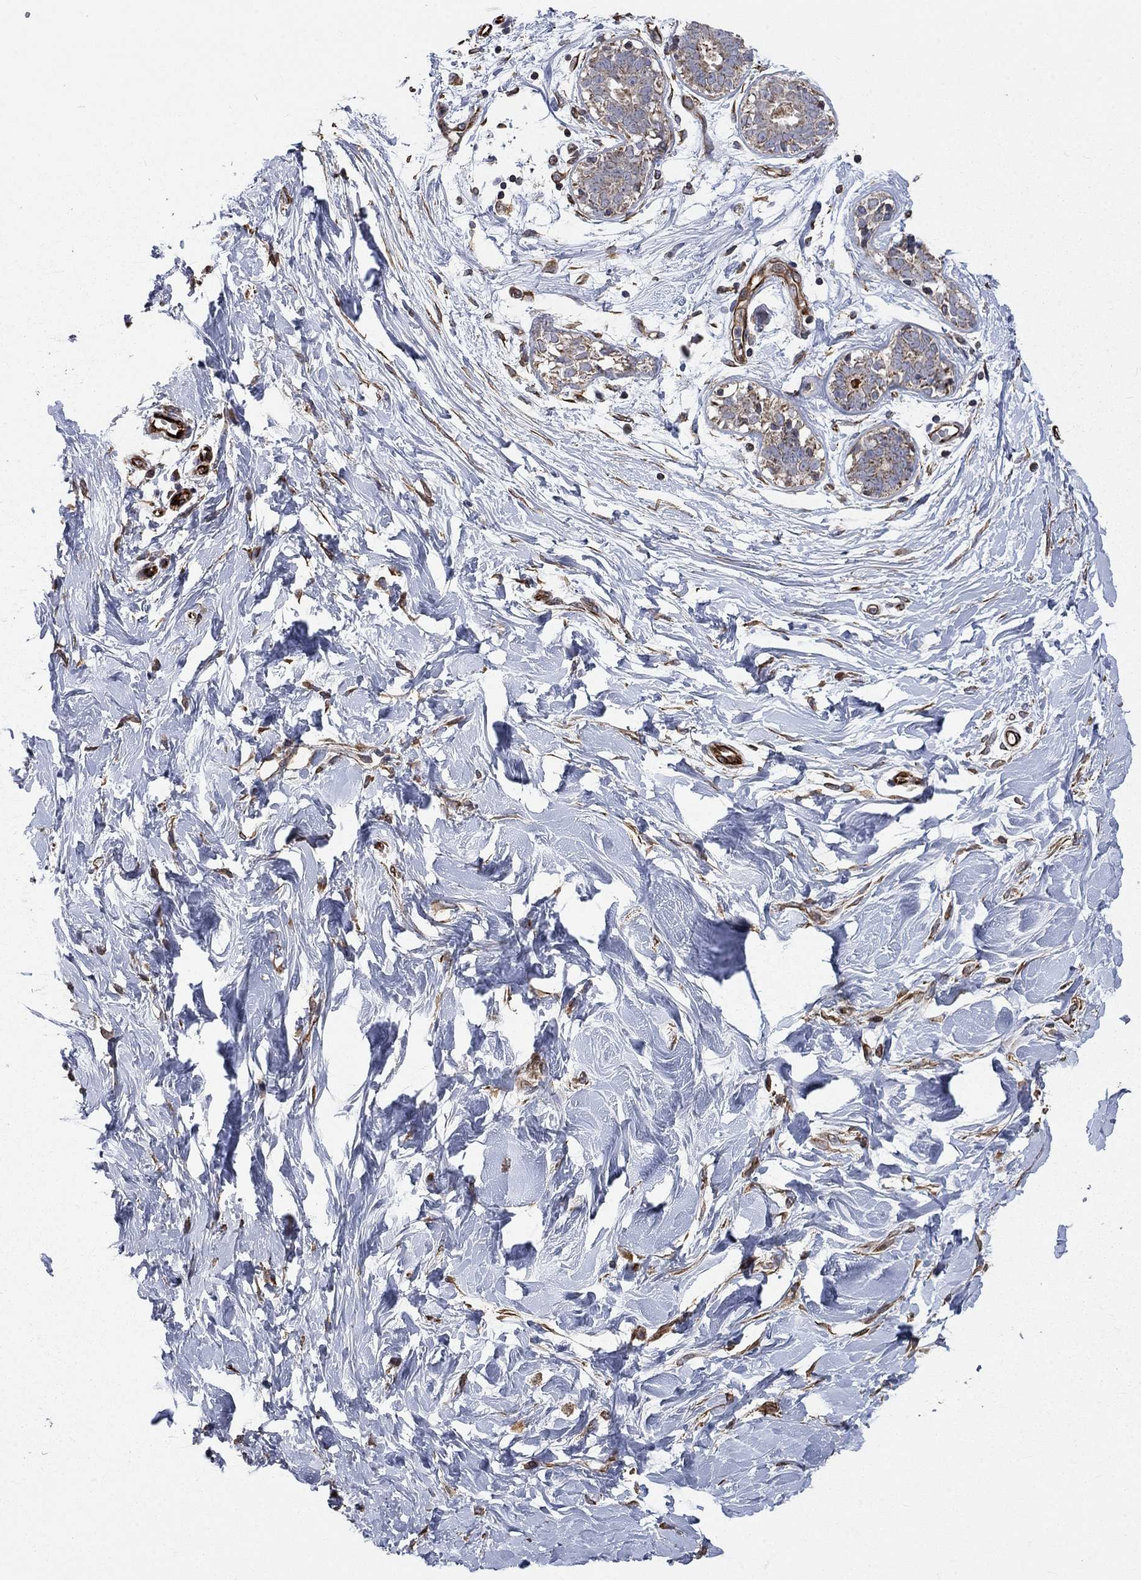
{"staining": {"intensity": "negative", "quantity": "none", "location": "none"}, "tissue": "breast", "cell_type": "Adipocytes", "image_type": "normal", "snomed": [{"axis": "morphology", "description": "Normal tissue, NOS"}, {"axis": "topography", "description": "Breast"}], "caption": "Adipocytes are negative for protein expression in normal human breast. (DAB immunohistochemistry (IHC) with hematoxylin counter stain).", "gene": "NDUFC1", "patient": {"sex": "female", "age": 37}}